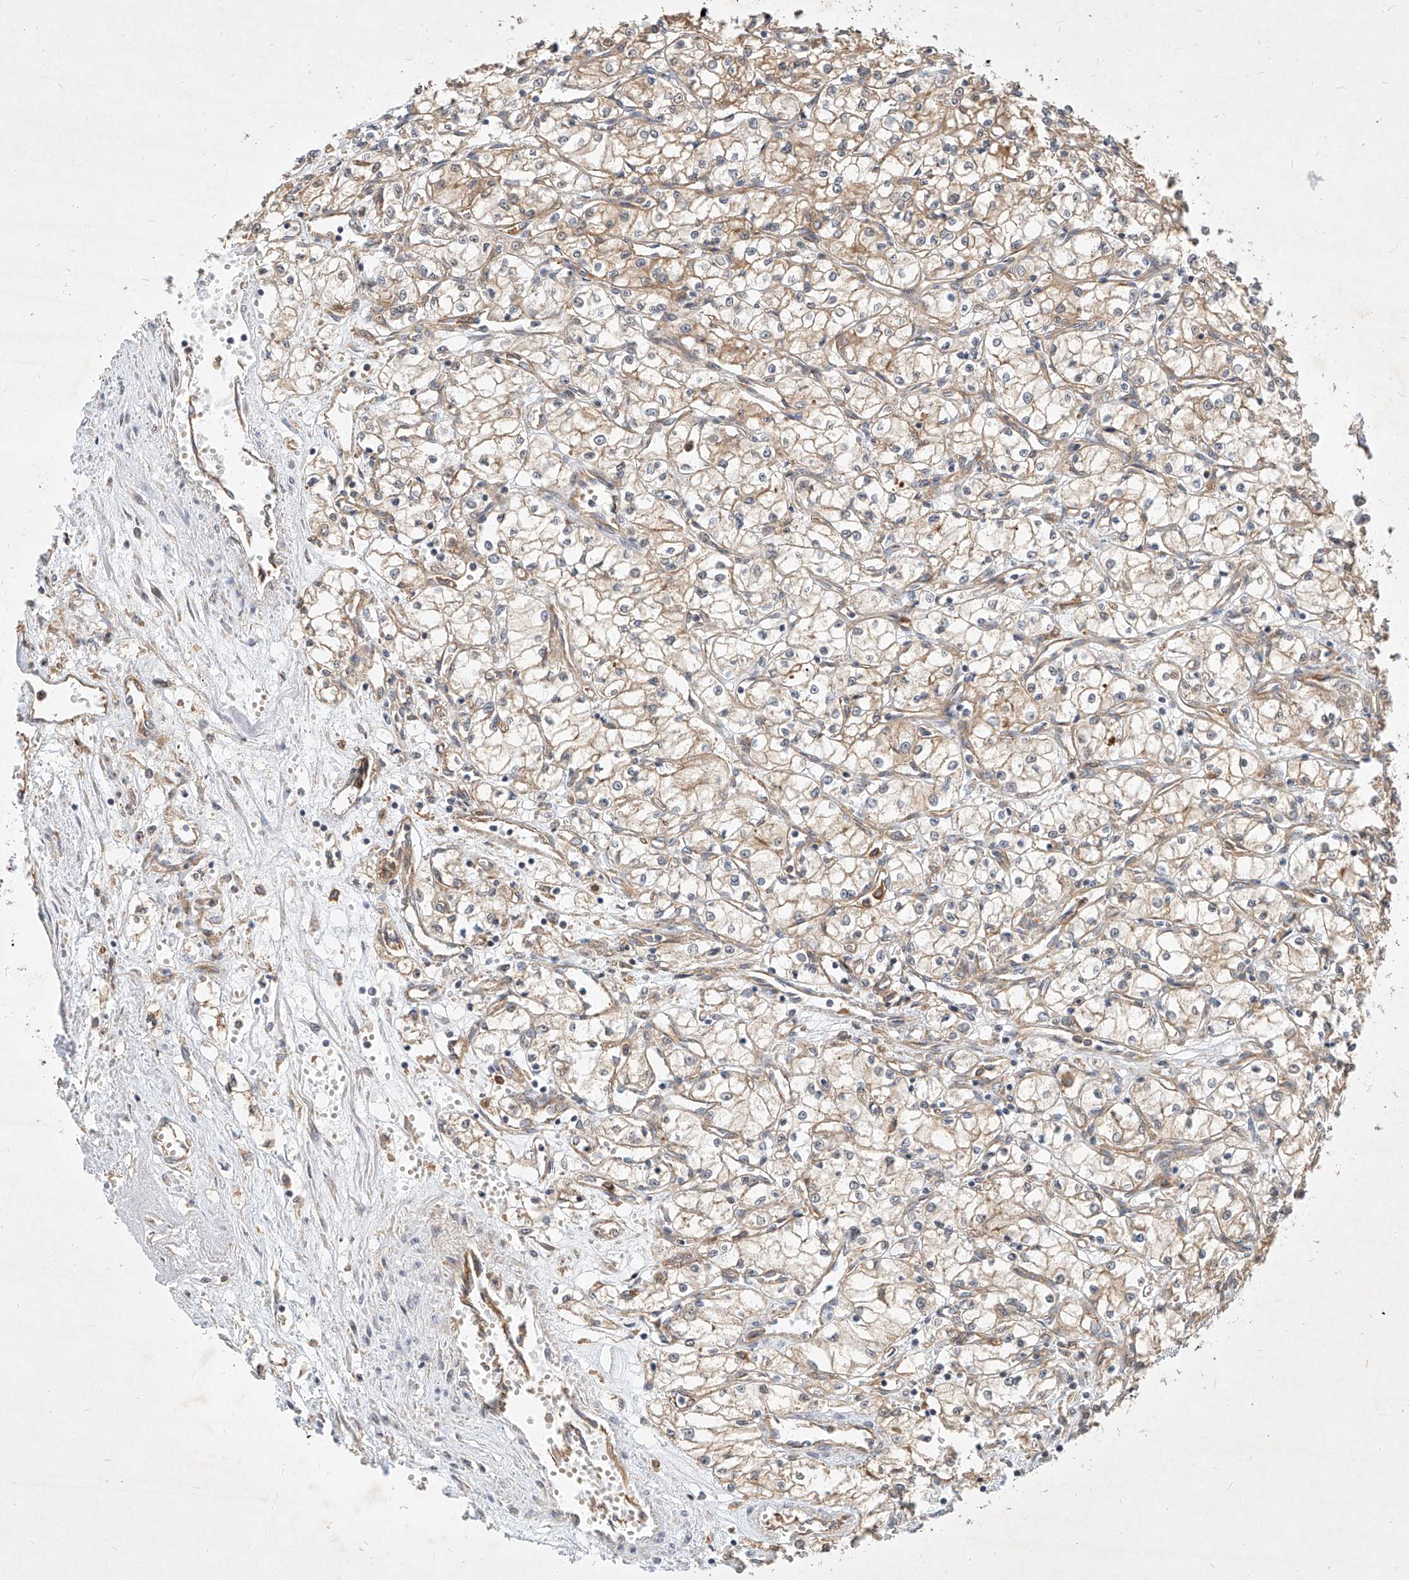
{"staining": {"intensity": "weak", "quantity": ">75%", "location": "cytoplasmic/membranous"}, "tissue": "renal cancer", "cell_type": "Tumor cells", "image_type": "cancer", "snomed": [{"axis": "morphology", "description": "Adenocarcinoma, NOS"}, {"axis": "topography", "description": "Kidney"}], "caption": "Human renal adenocarcinoma stained for a protein (brown) reveals weak cytoplasmic/membranous positive positivity in approximately >75% of tumor cells.", "gene": "NFAM1", "patient": {"sex": "male", "age": 59}}